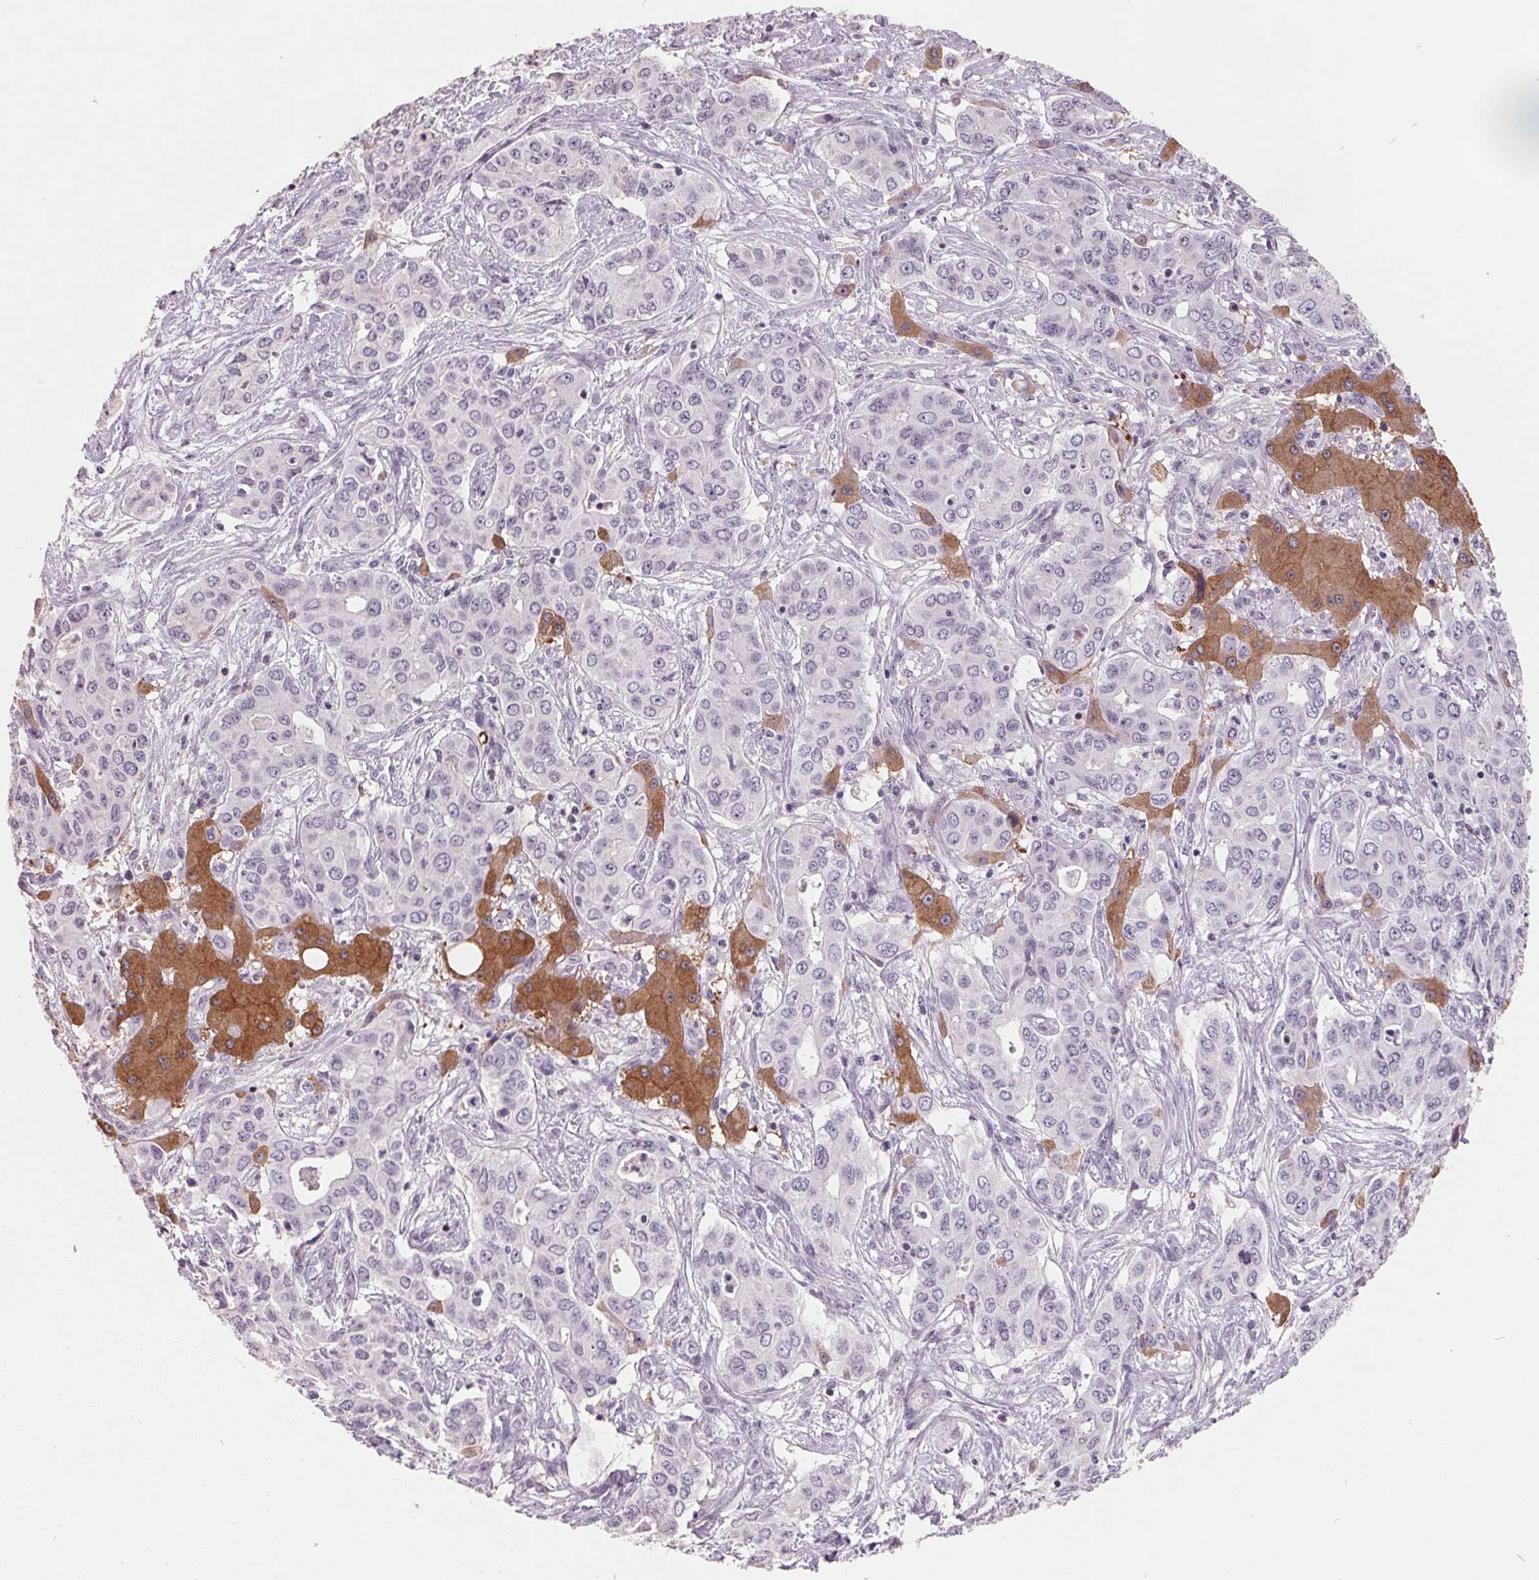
{"staining": {"intensity": "weak", "quantity": "<25%", "location": "cytoplasmic/membranous"}, "tissue": "liver cancer", "cell_type": "Tumor cells", "image_type": "cancer", "snomed": [{"axis": "morphology", "description": "Cholangiocarcinoma"}, {"axis": "topography", "description": "Liver"}], "caption": "Protein analysis of liver cancer reveals no significant expression in tumor cells.", "gene": "FTCD", "patient": {"sex": "female", "age": 65}}